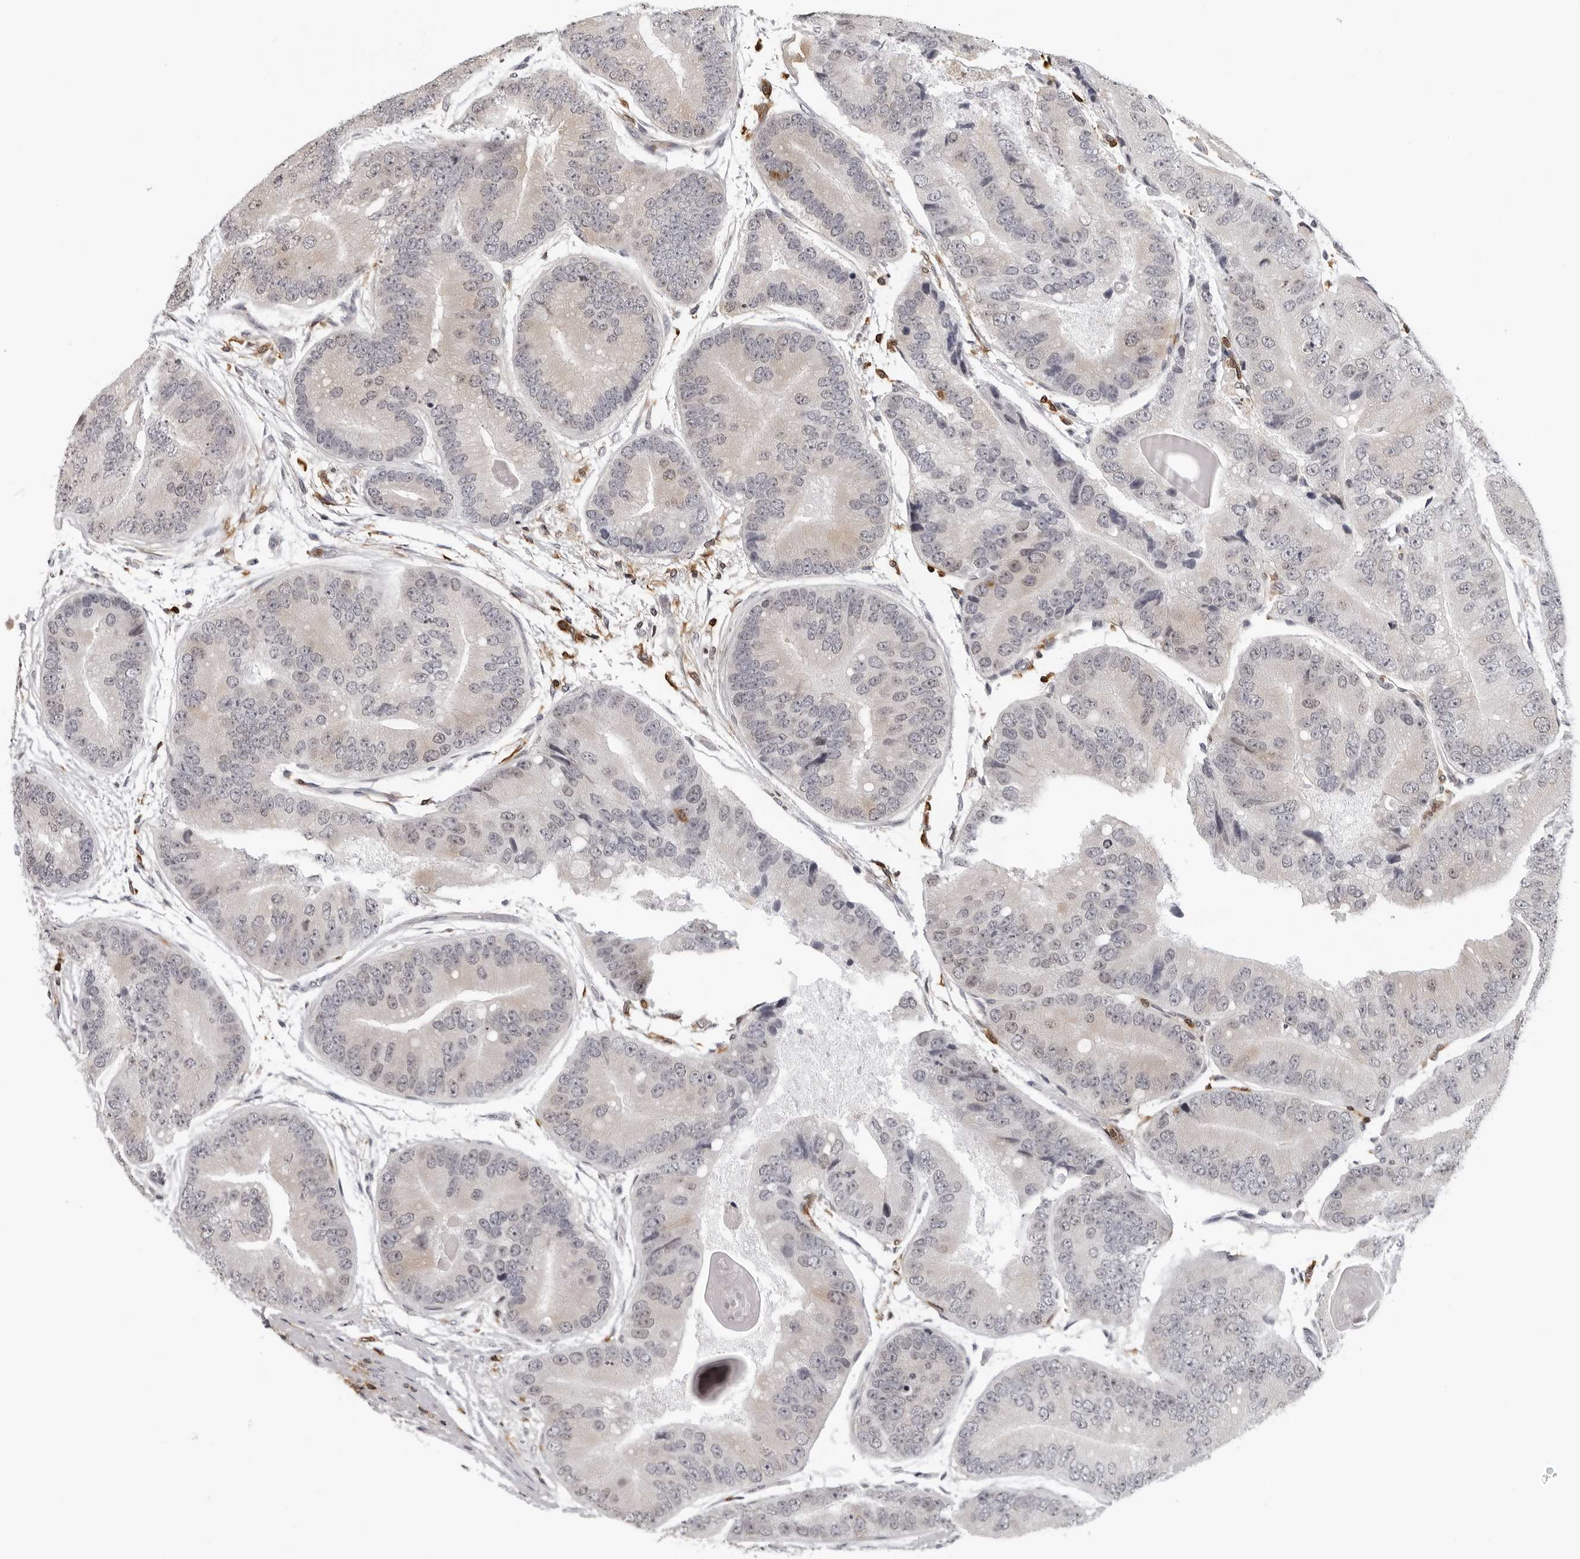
{"staining": {"intensity": "negative", "quantity": "none", "location": "none"}, "tissue": "prostate cancer", "cell_type": "Tumor cells", "image_type": "cancer", "snomed": [{"axis": "morphology", "description": "Adenocarcinoma, High grade"}, {"axis": "topography", "description": "Prostate"}], "caption": "The image exhibits no significant staining in tumor cells of prostate high-grade adenocarcinoma.", "gene": "HSPH1", "patient": {"sex": "male", "age": 70}}